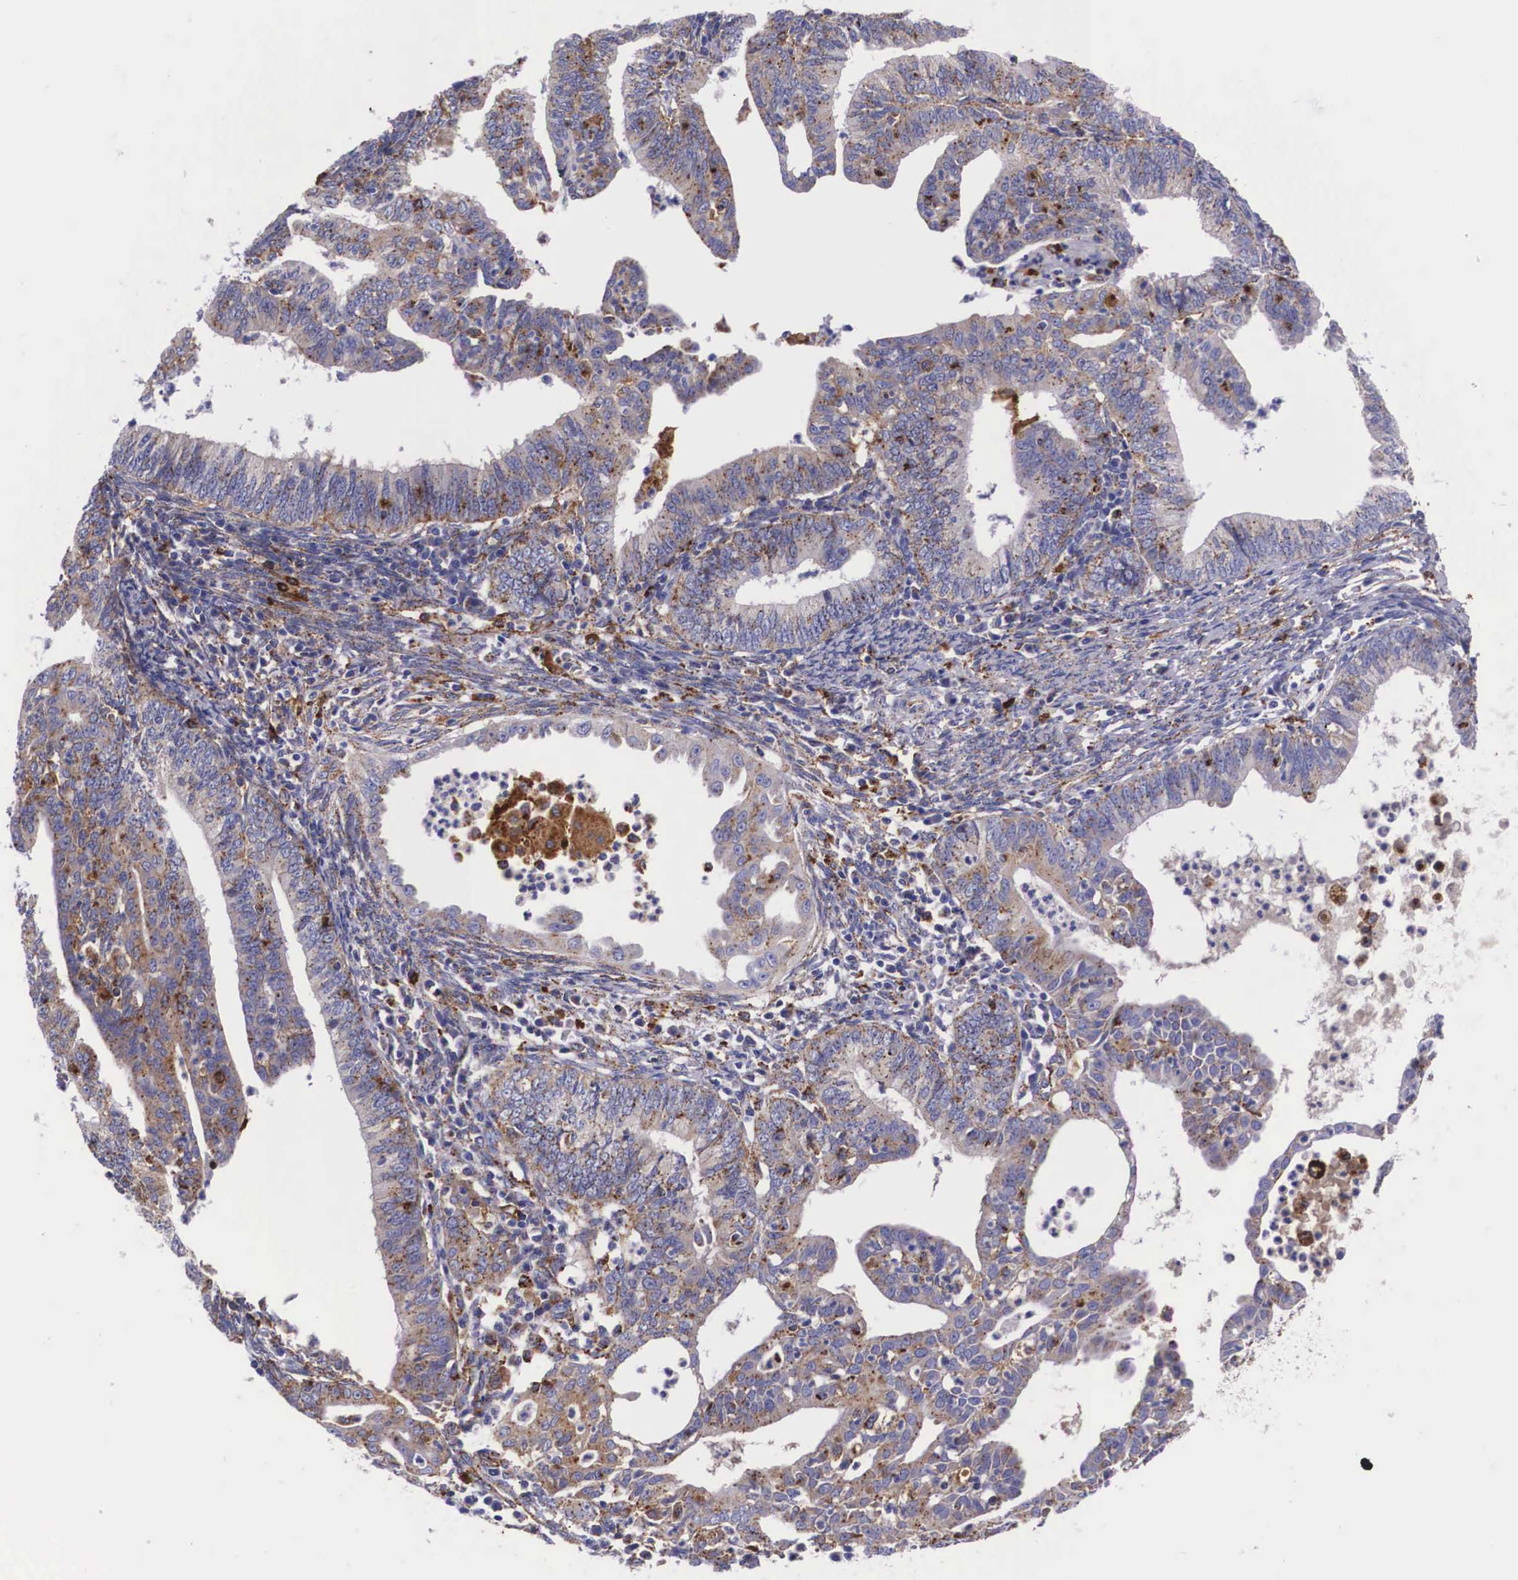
{"staining": {"intensity": "weak", "quantity": ">75%", "location": "cytoplasmic/membranous"}, "tissue": "endometrial cancer", "cell_type": "Tumor cells", "image_type": "cancer", "snomed": [{"axis": "morphology", "description": "Adenocarcinoma, NOS"}, {"axis": "topography", "description": "Endometrium"}], "caption": "Weak cytoplasmic/membranous expression for a protein is appreciated in approximately >75% of tumor cells of endometrial adenocarcinoma using immunohistochemistry (IHC).", "gene": "NAGA", "patient": {"sex": "female", "age": 66}}